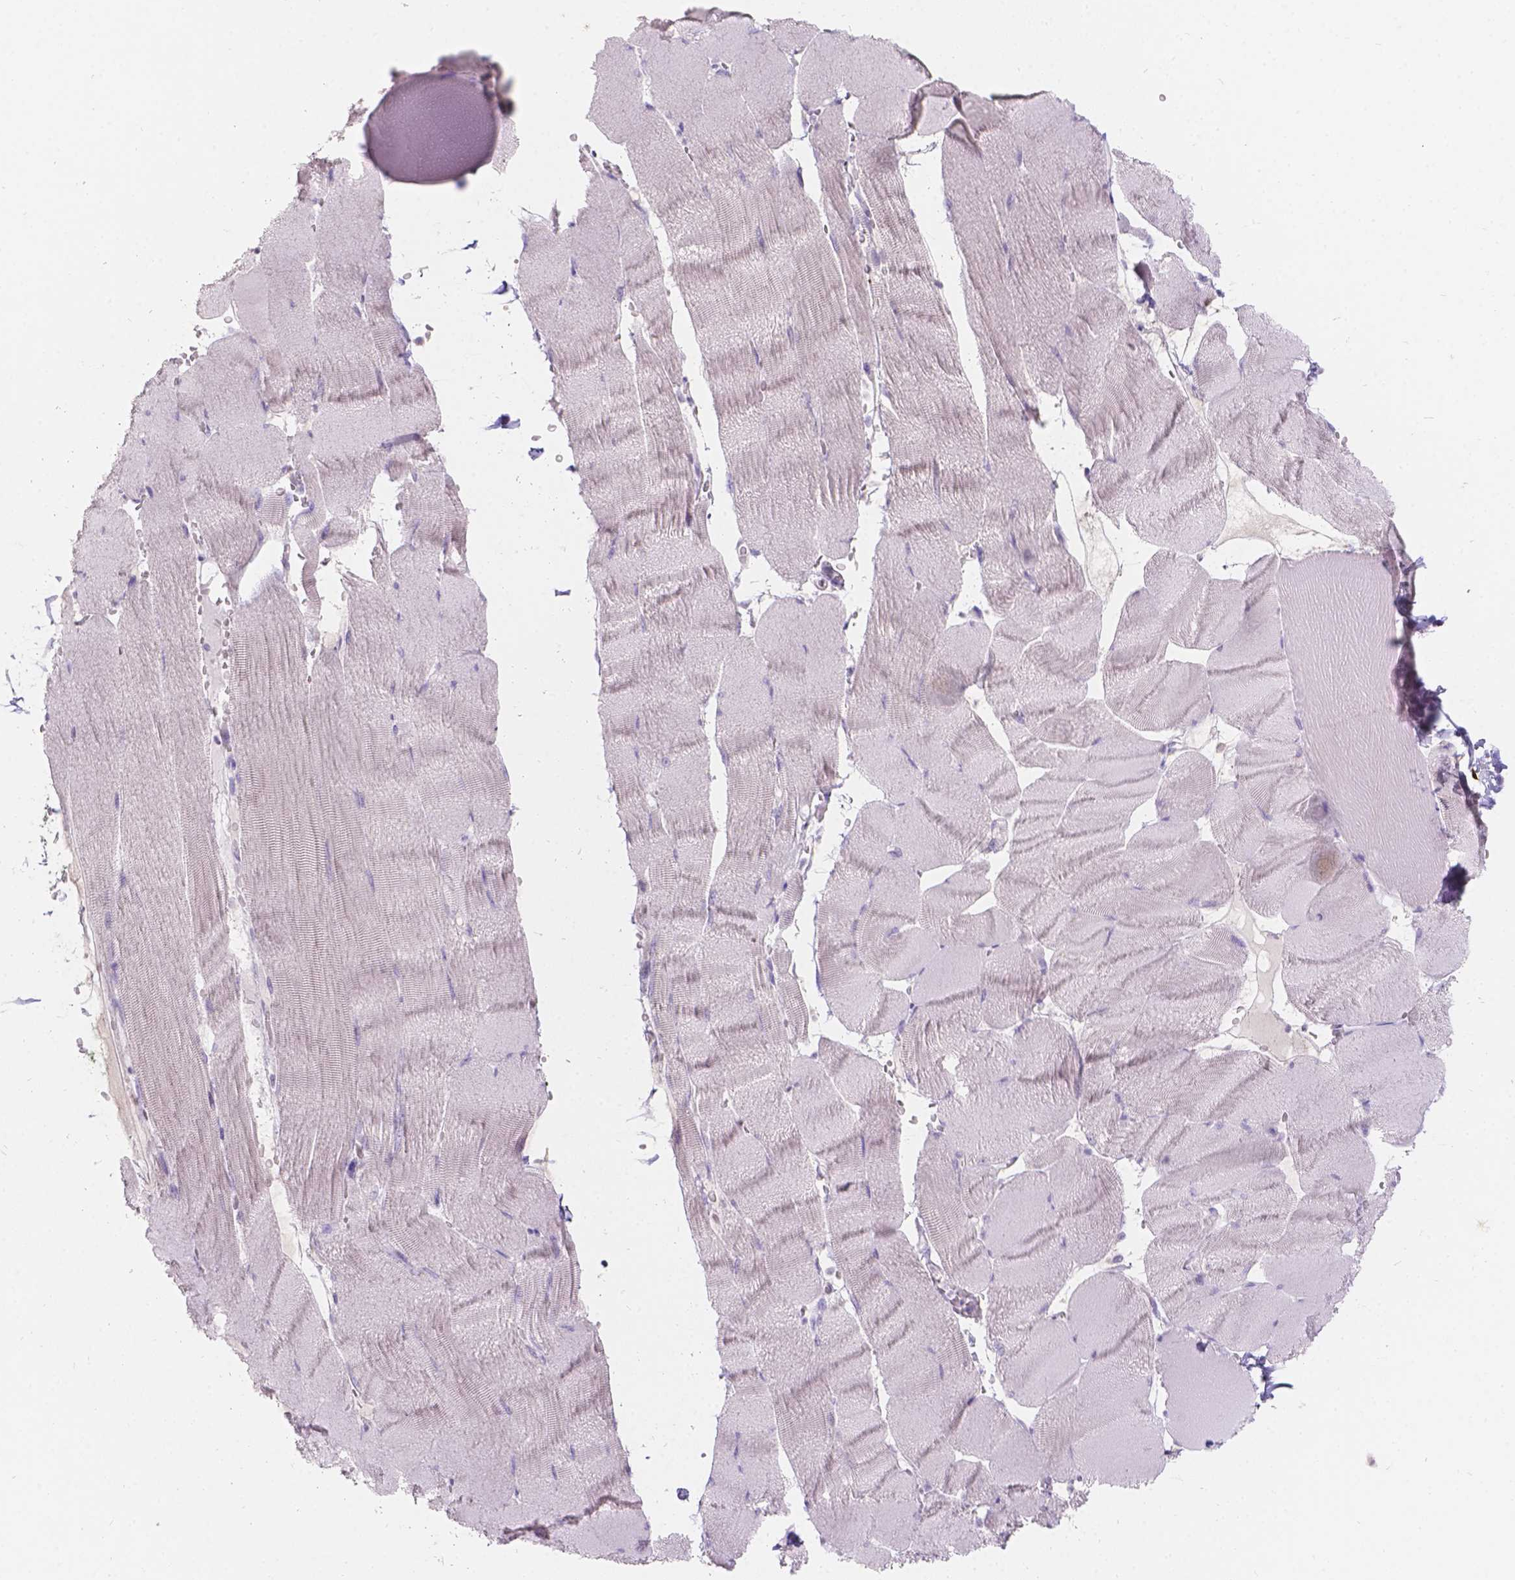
{"staining": {"intensity": "negative", "quantity": "none", "location": "none"}, "tissue": "skeletal muscle", "cell_type": "Myocytes", "image_type": "normal", "snomed": [{"axis": "morphology", "description": "Normal tissue, NOS"}, {"axis": "topography", "description": "Skeletal muscle"}], "caption": "Image shows no protein staining in myocytes of normal skeletal muscle. (DAB IHC visualized using brightfield microscopy, high magnification).", "gene": "HTN3", "patient": {"sex": "male", "age": 56}}